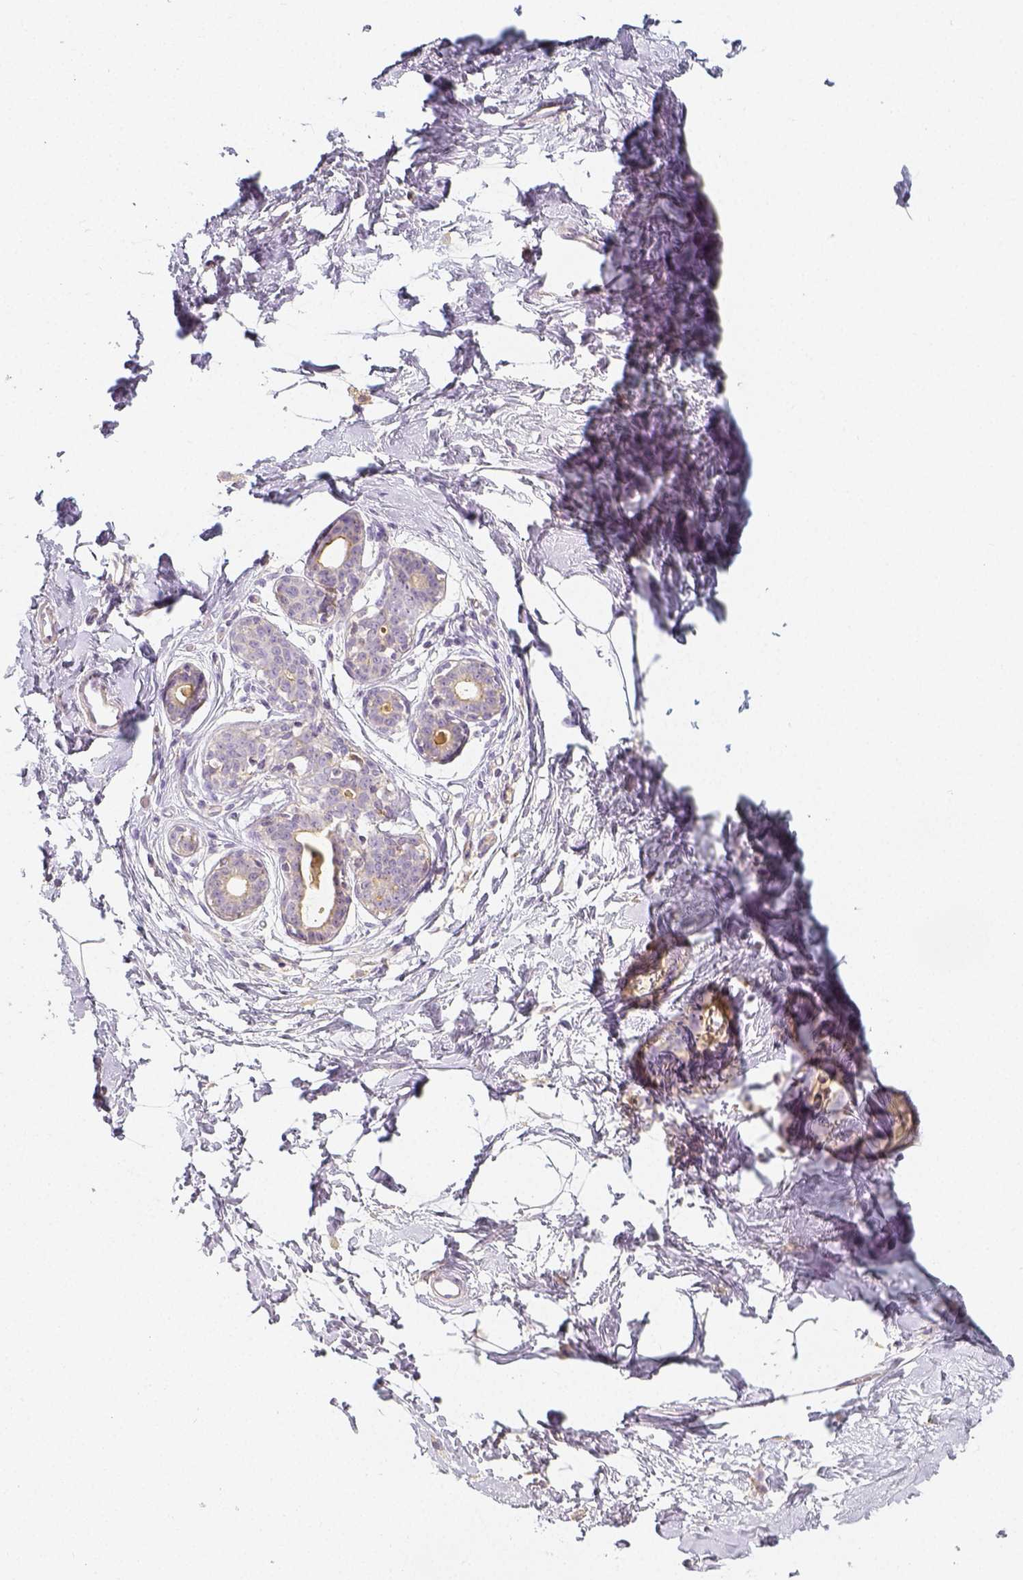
{"staining": {"intensity": "negative", "quantity": "none", "location": "none"}, "tissue": "breast", "cell_type": "Adipocytes", "image_type": "normal", "snomed": [{"axis": "morphology", "description": "Normal tissue, NOS"}, {"axis": "topography", "description": "Breast"}], "caption": "The histopathology image exhibits no significant expression in adipocytes of breast.", "gene": "PTPRJ", "patient": {"sex": "female", "age": 45}}